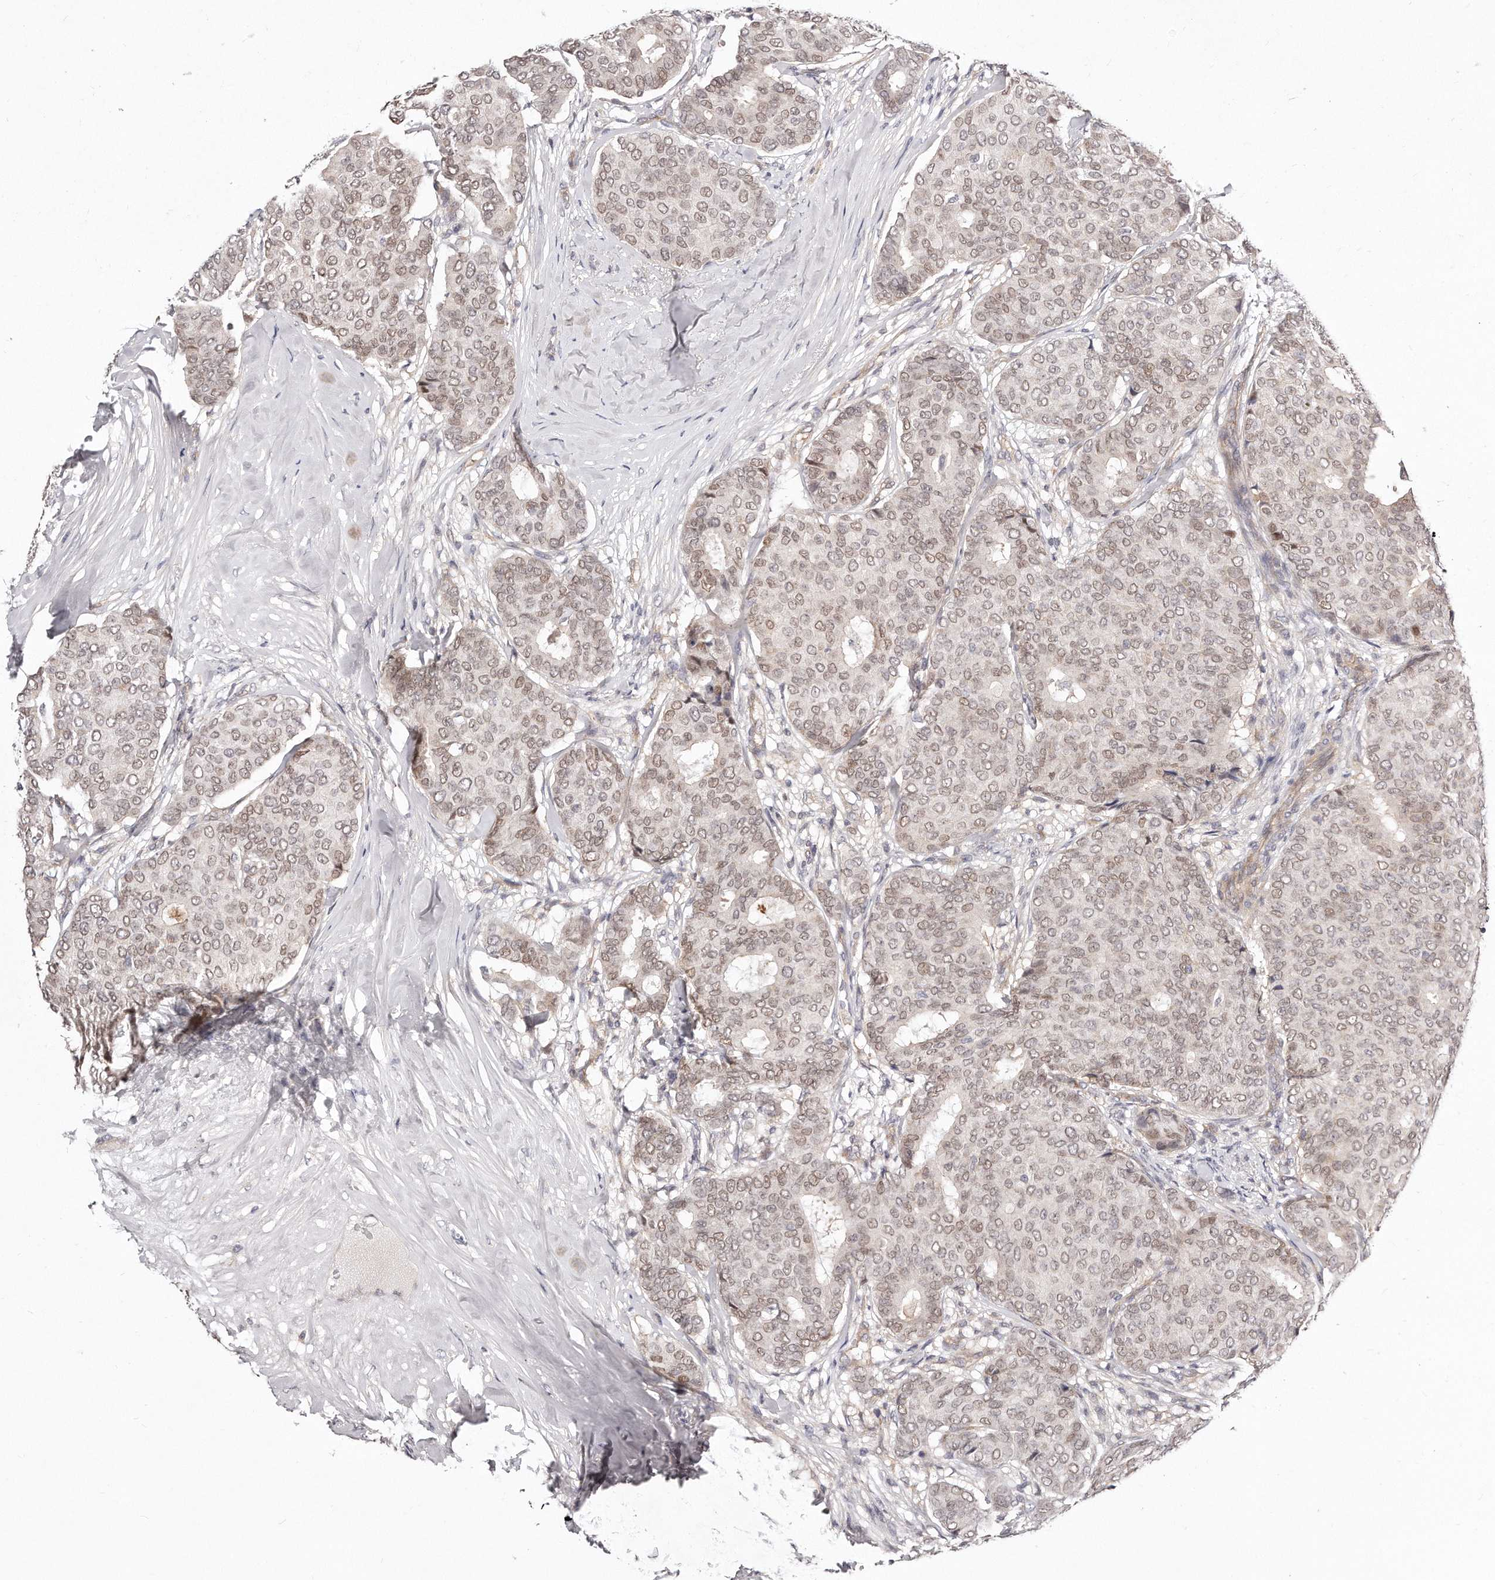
{"staining": {"intensity": "weak", "quantity": ">75%", "location": "nuclear"}, "tissue": "breast cancer", "cell_type": "Tumor cells", "image_type": "cancer", "snomed": [{"axis": "morphology", "description": "Duct carcinoma"}, {"axis": "topography", "description": "Breast"}], "caption": "High-power microscopy captured an immunohistochemistry image of breast cancer (infiltrating ductal carcinoma), revealing weak nuclear expression in about >75% of tumor cells.", "gene": "CASZ1", "patient": {"sex": "female", "age": 75}}